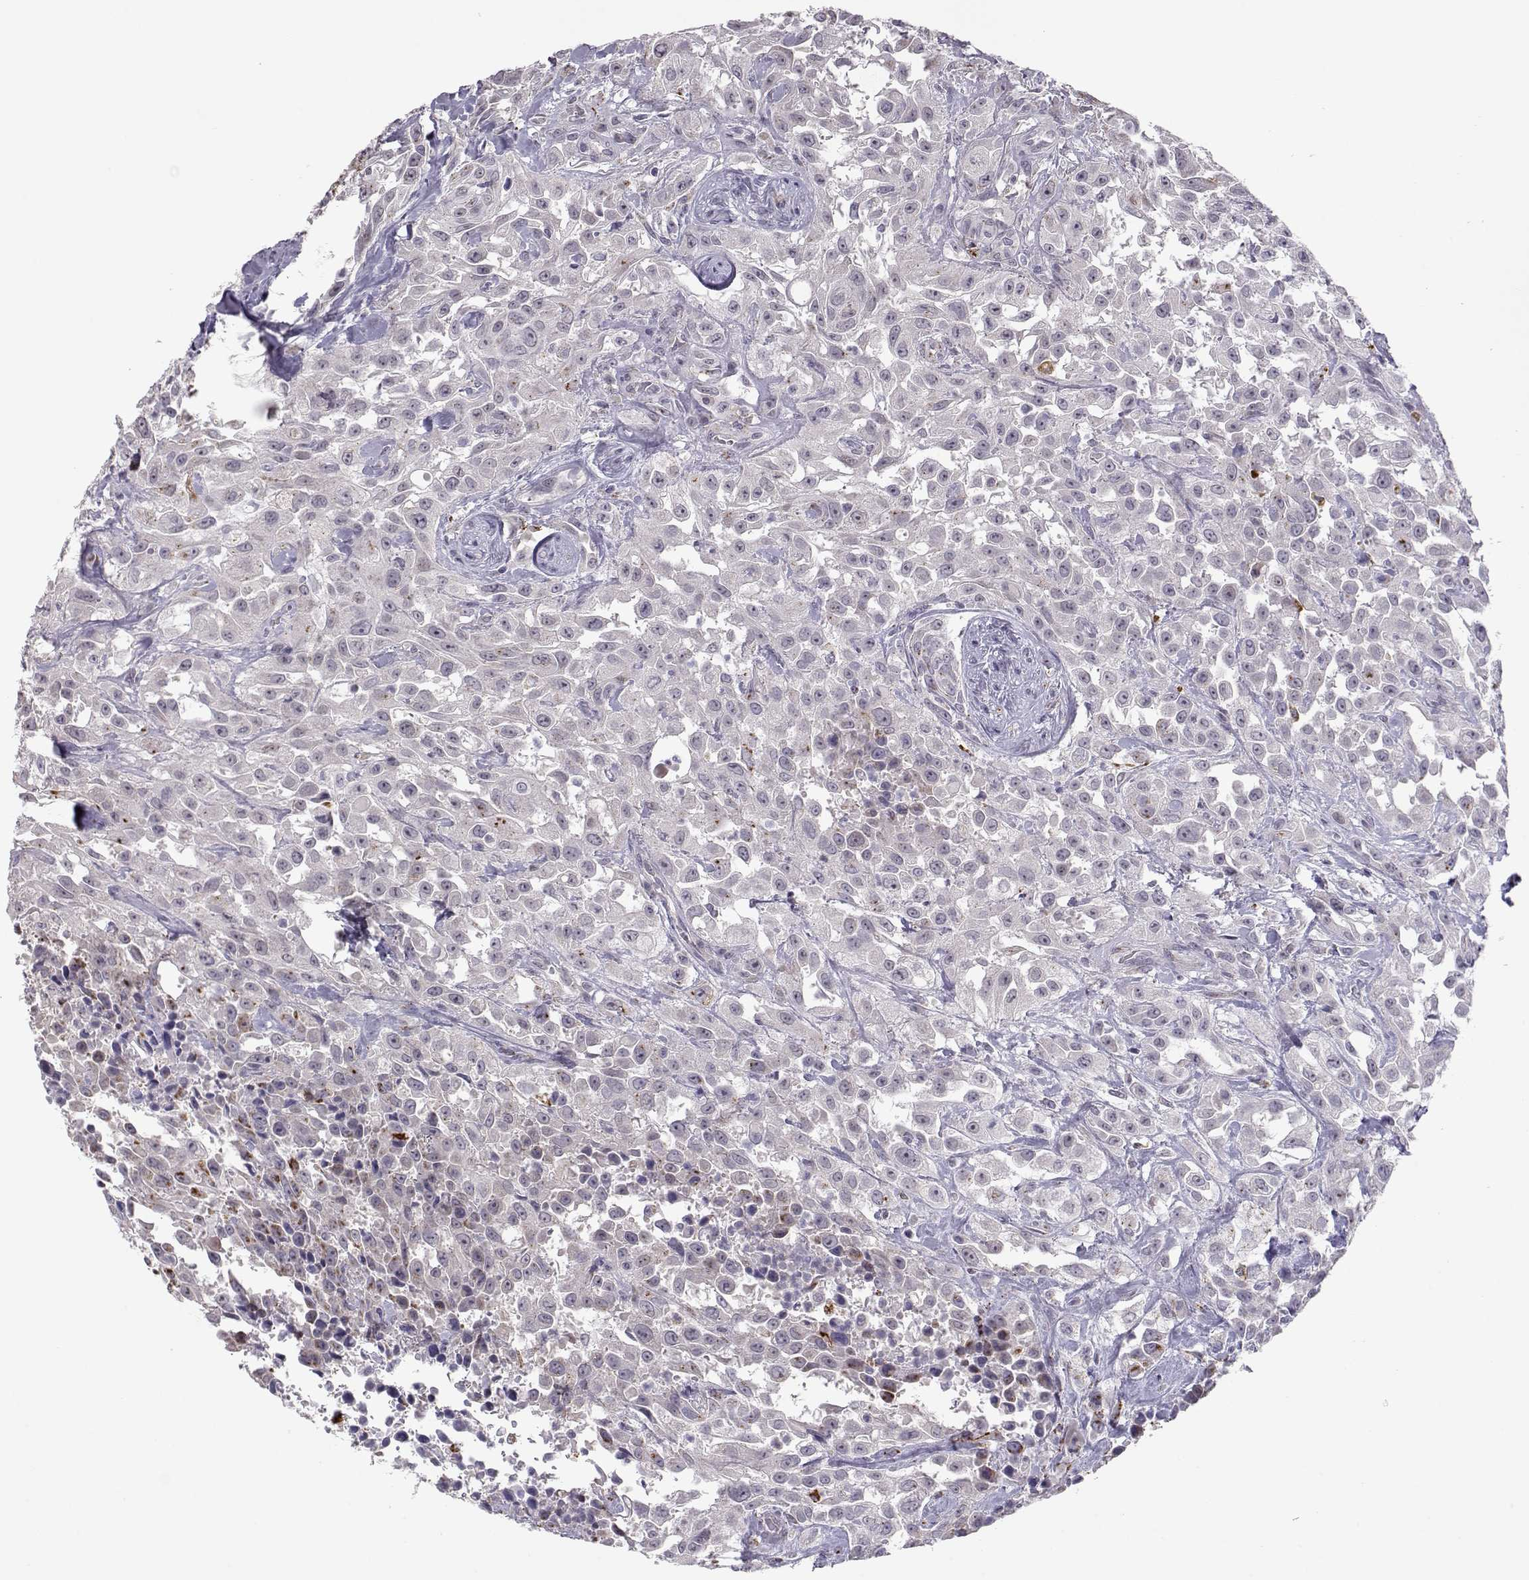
{"staining": {"intensity": "negative", "quantity": "none", "location": "none"}, "tissue": "urothelial cancer", "cell_type": "Tumor cells", "image_type": "cancer", "snomed": [{"axis": "morphology", "description": "Urothelial carcinoma, High grade"}, {"axis": "topography", "description": "Urinary bladder"}], "caption": "IHC micrograph of neoplastic tissue: urothelial cancer stained with DAB shows no significant protein positivity in tumor cells.", "gene": "NPVF", "patient": {"sex": "male", "age": 79}}